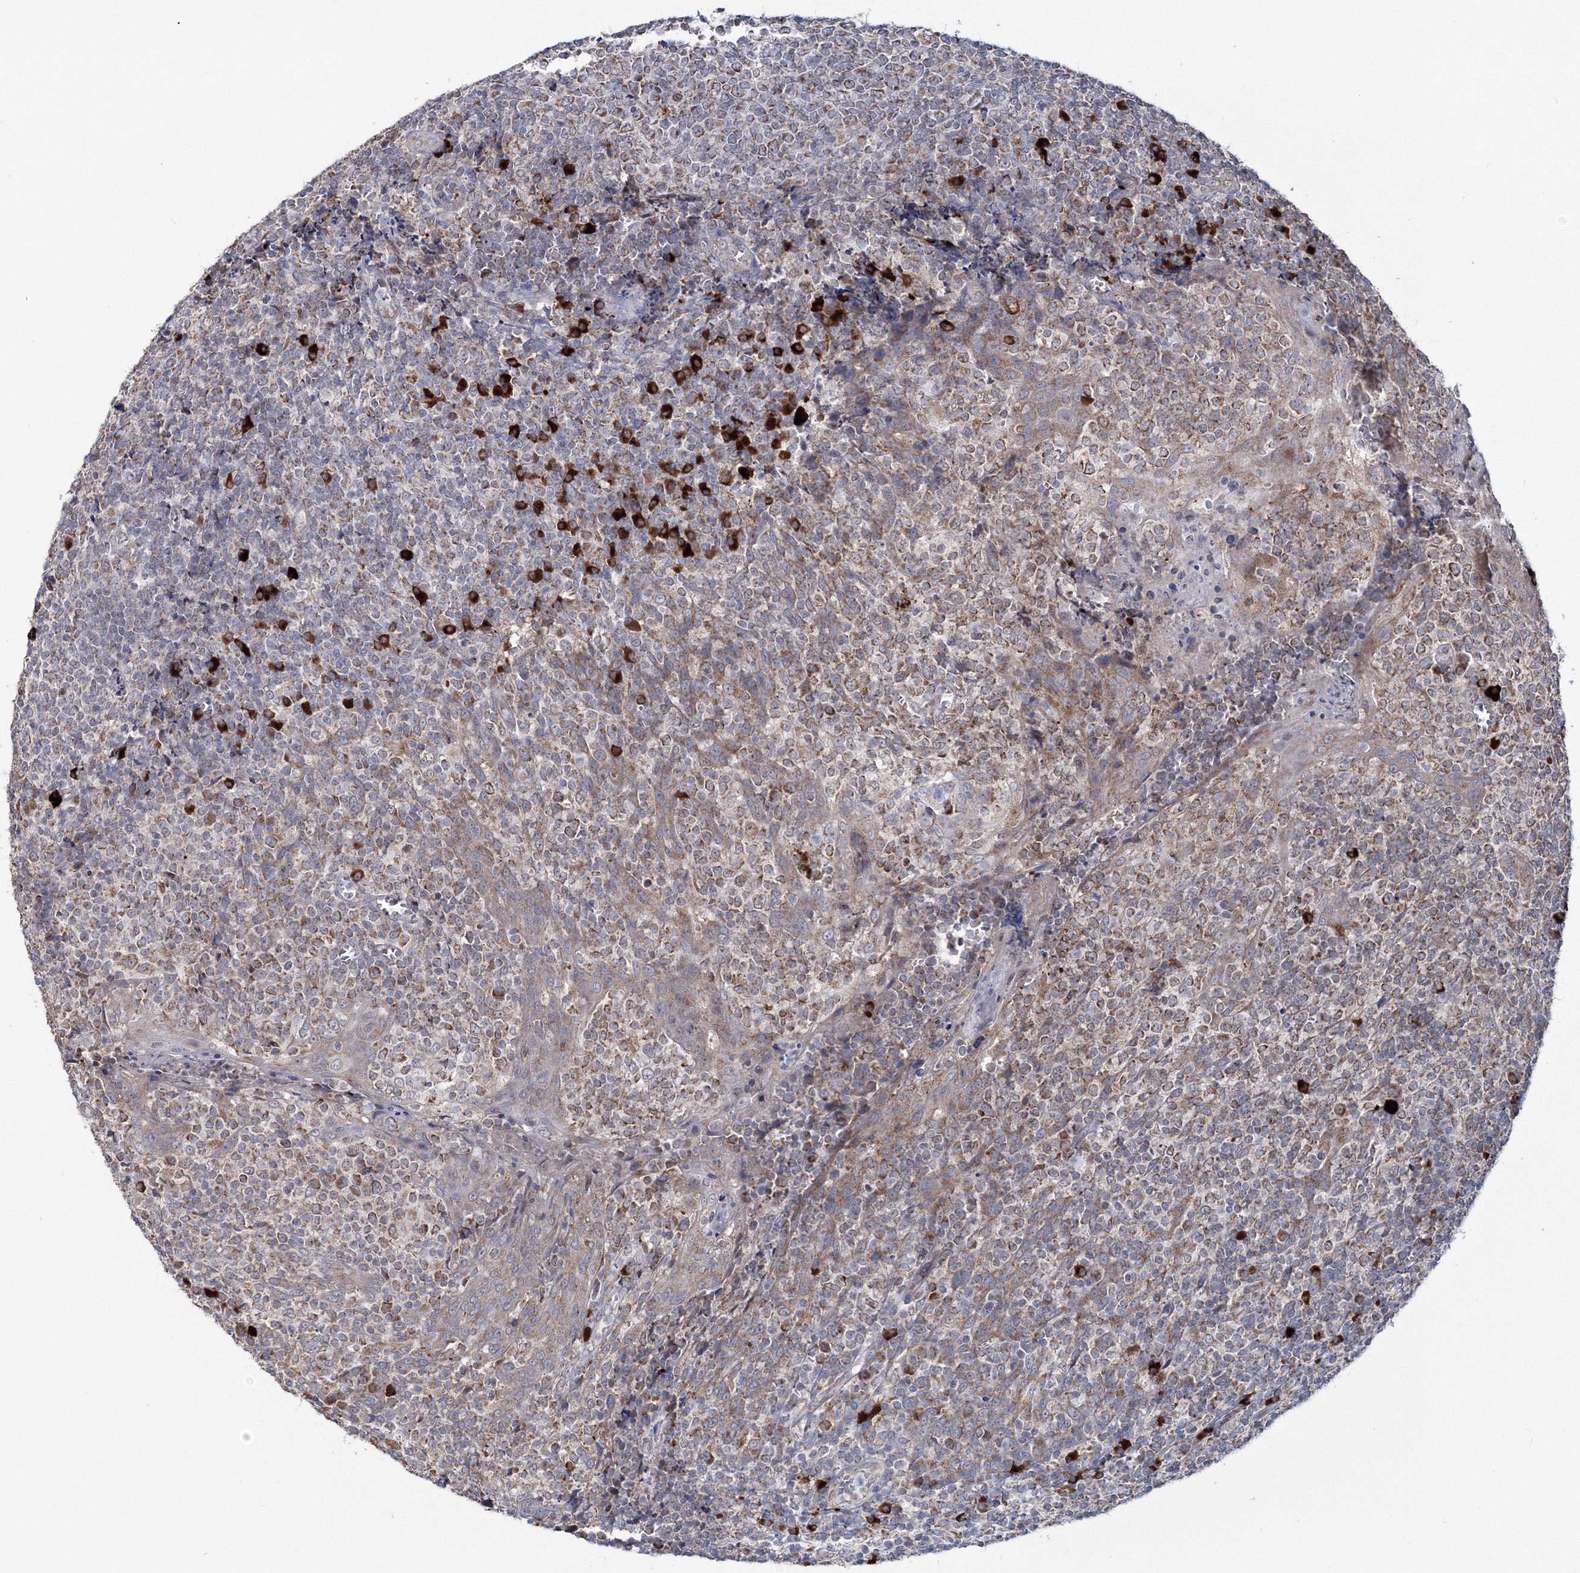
{"staining": {"intensity": "moderate", "quantity": "<25%", "location": "cytoplasmic/membranous"}, "tissue": "tonsil", "cell_type": "Germinal center cells", "image_type": "normal", "snomed": [{"axis": "morphology", "description": "Normal tissue, NOS"}, {"axis": "topography", "description": "Tonsil"}], "caption": "The image demonstrates staining of benign tonsil, revealing moderate cytoplasmic/membranous protein expression (brown color) within germinal center cells. The staining is performed using DAB brown chromogen to label protein expression. The nuclei are counter-stained blue using hematoxylin.", "gene": "PEX13", "patient": {"sex": "female", "age": 19}}